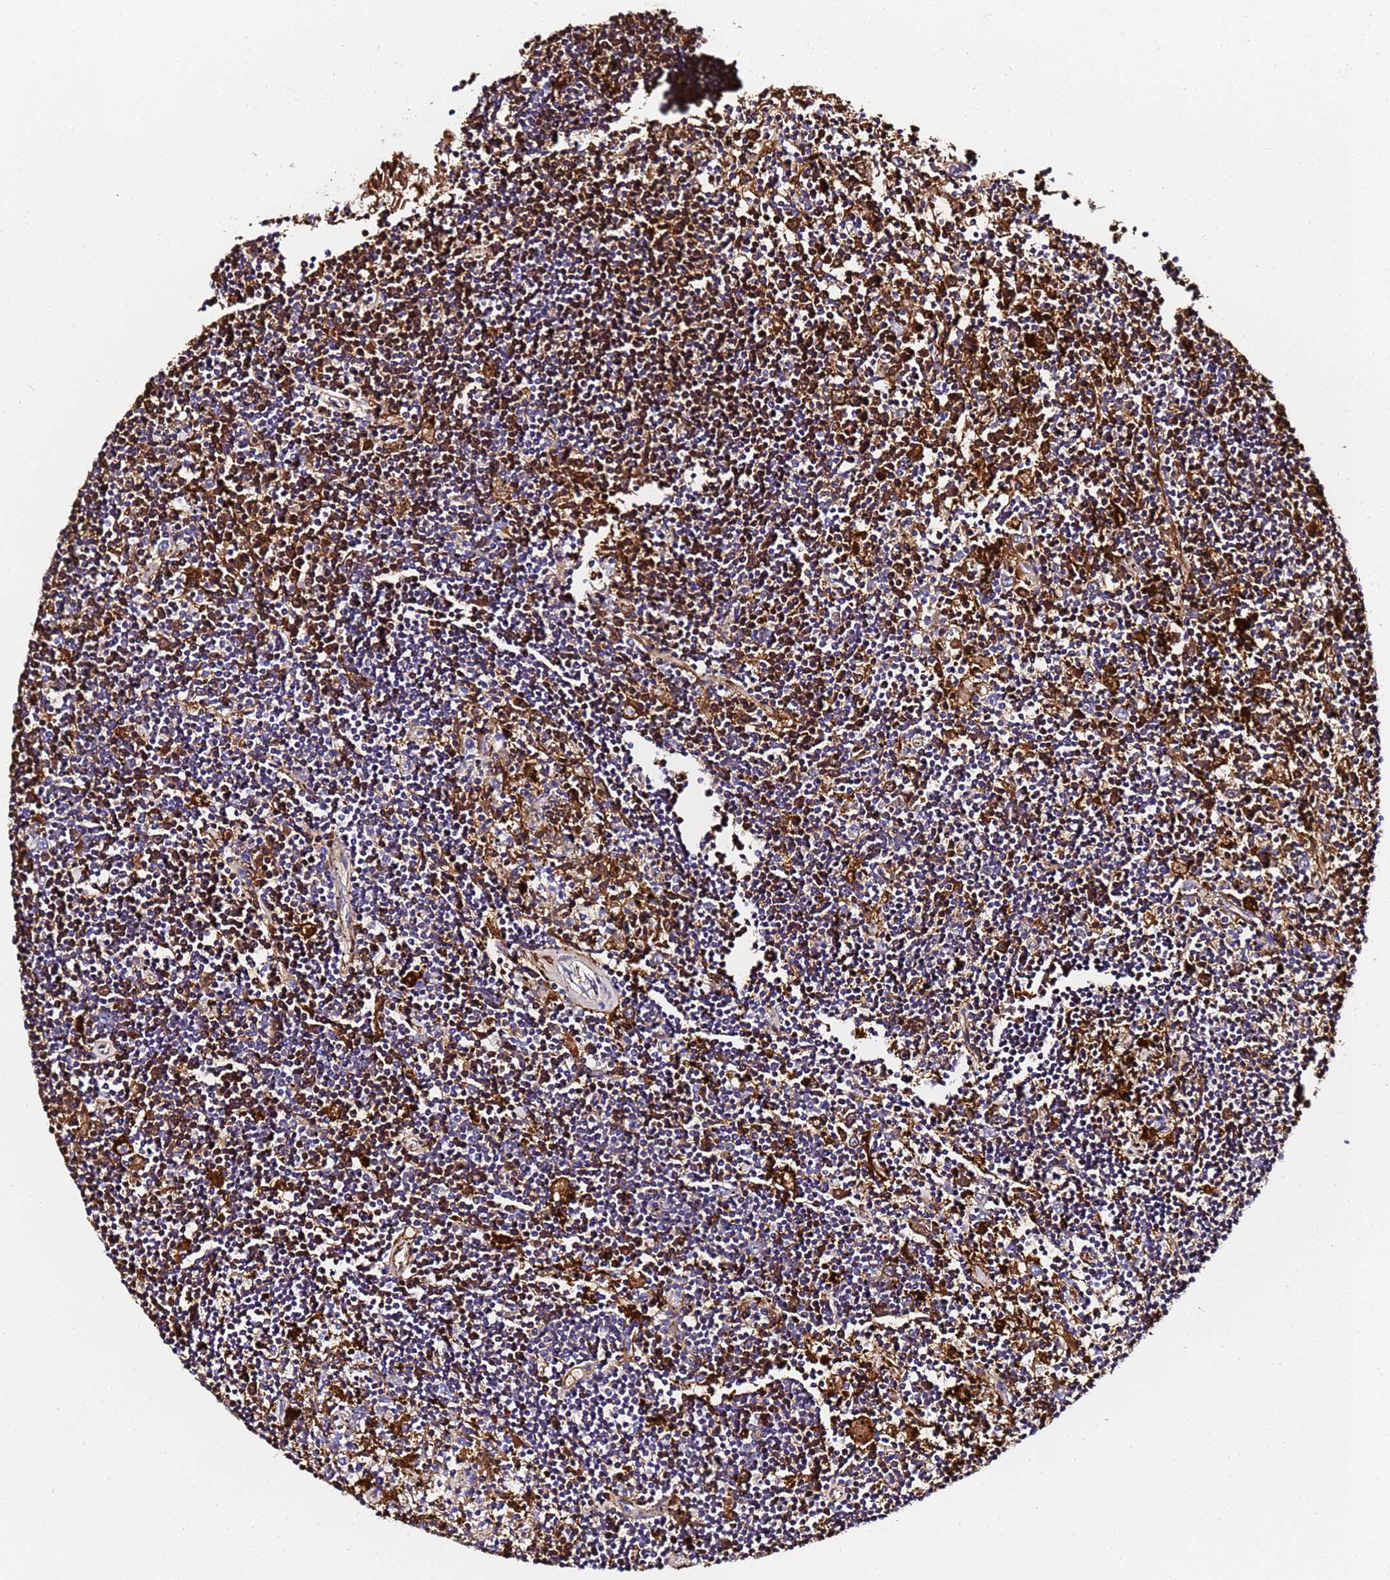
{"staining": {"intensity": "moderate", "quantity": "25%-75%", "location": "cytoplasmic/membranous"}, "tissue": "lymphoma", "cell_type": "Tumor cells", "image_type": "cancer", "snomed": [{"axis": "morphology", "description": "Malignant lymphoma, non-Hodgkin's type, Low grade"}, {"axis": "topography", "description": "Spleen"}], "caption": "This is an image of immunohistochemistry staining of malignant lymphoma, non-Hodgkin's type (low-grade), which shows moderate positivity in the cytoplasmic/membranous of tumor cells.", "gene": "FTL", "patient": {"sex": "male", "age": 76}}